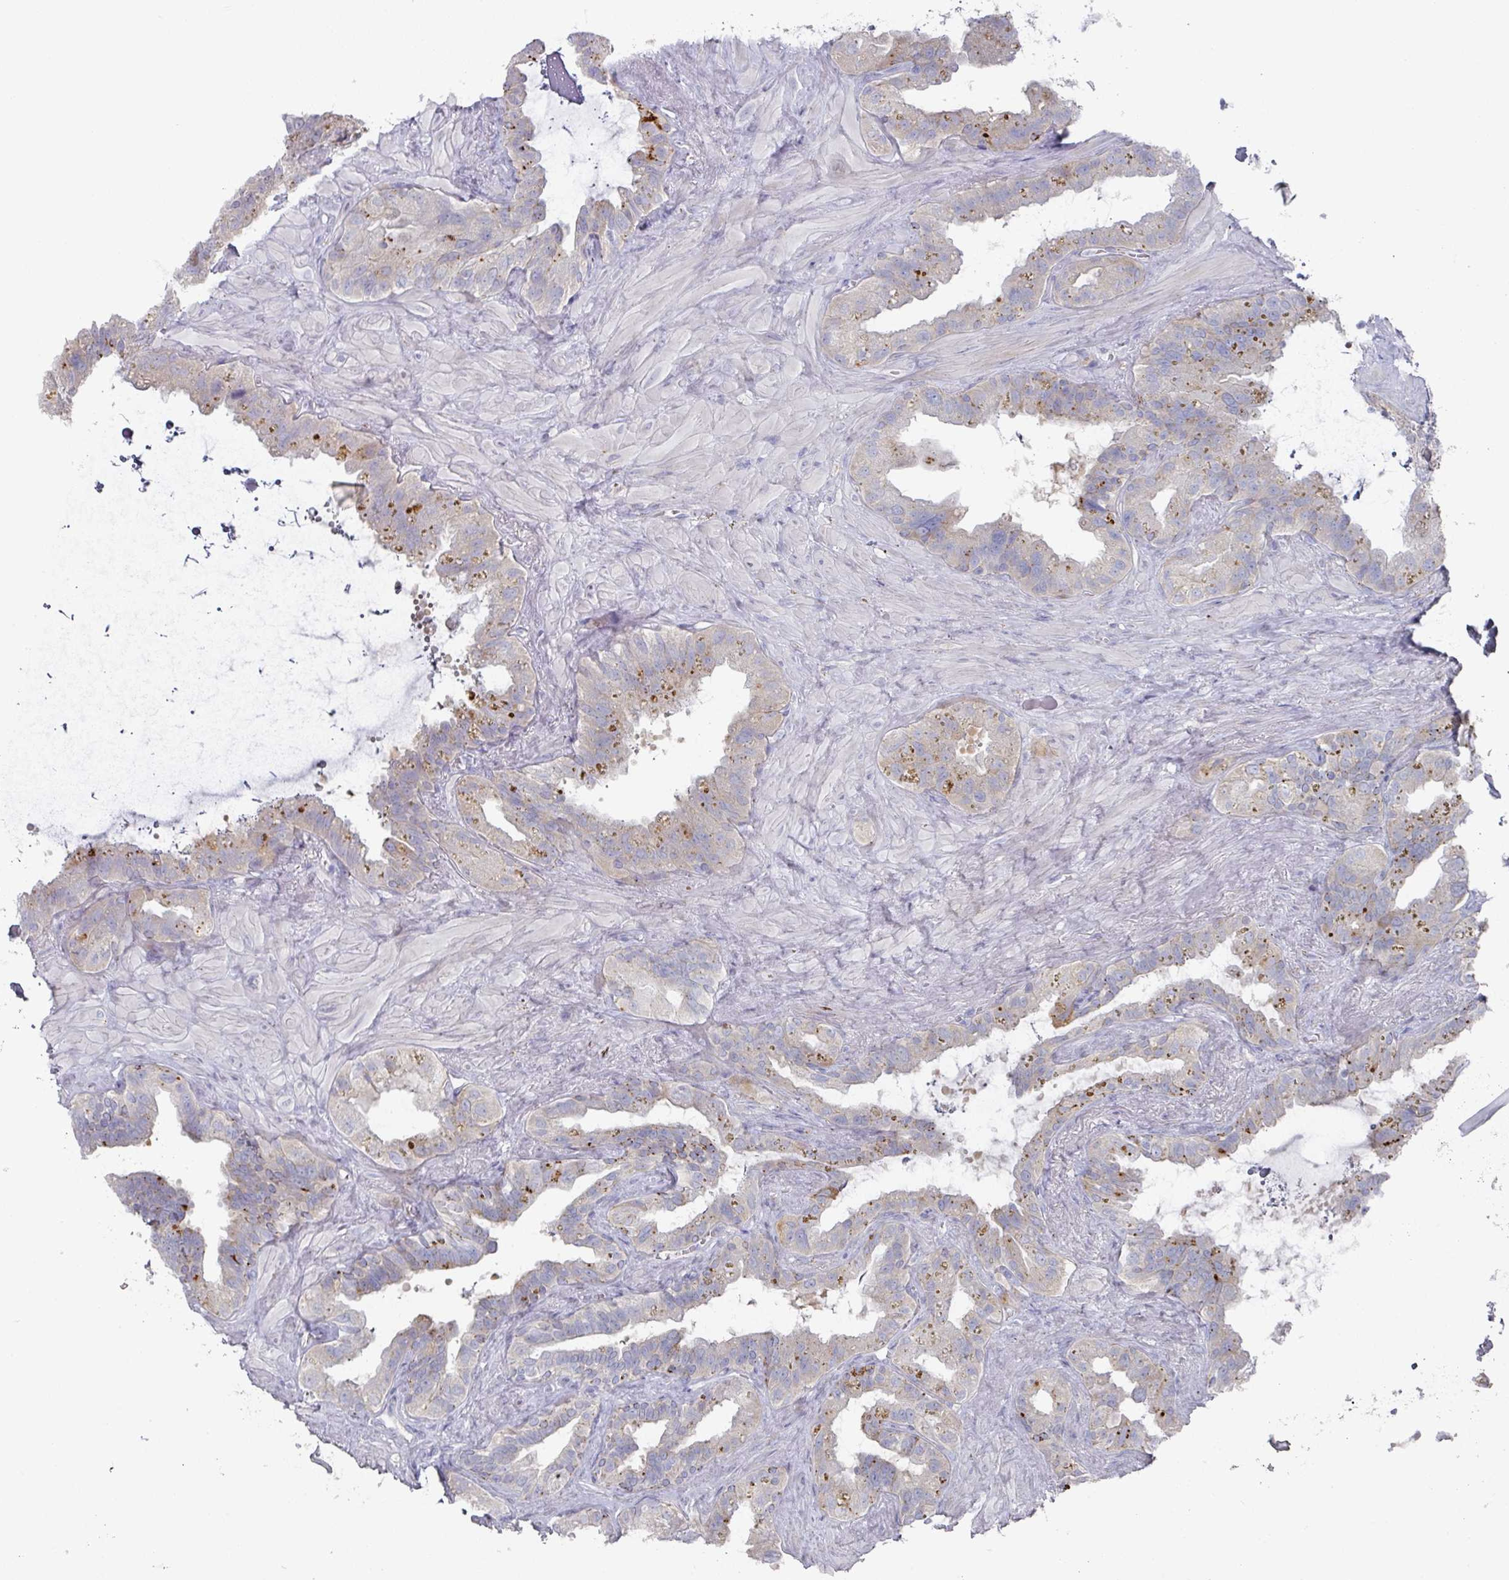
{"staining": {"intensity": "weak", "quantity": "25%-75%", "location": "cytoplasmic/membranous"}, "tissue": "seminal vesicle", "cell_type": "Glandular cells", "image_type": "normal", "snomed": [{"axis": "morphology", "description": "Normal tissue, NOS"}, {"axis": "topography", "description": "Seminal veicle"}, {"axis": "topography", "description": "Peripheral nerve tissue"}], "caption": "The micrograph displays immunohistochemical staining of normal seminal vesicle. There is weak cytoplasmic/membranous positivity is appreciated in about 25%-75% of glandular cells. (DAB (3,3'-diaminobenzidine) IHC, brown staining for protein, blue staining for nuclei).", "gene": "NT5C1A", "patient": {"sex": "male", "age": 76}}